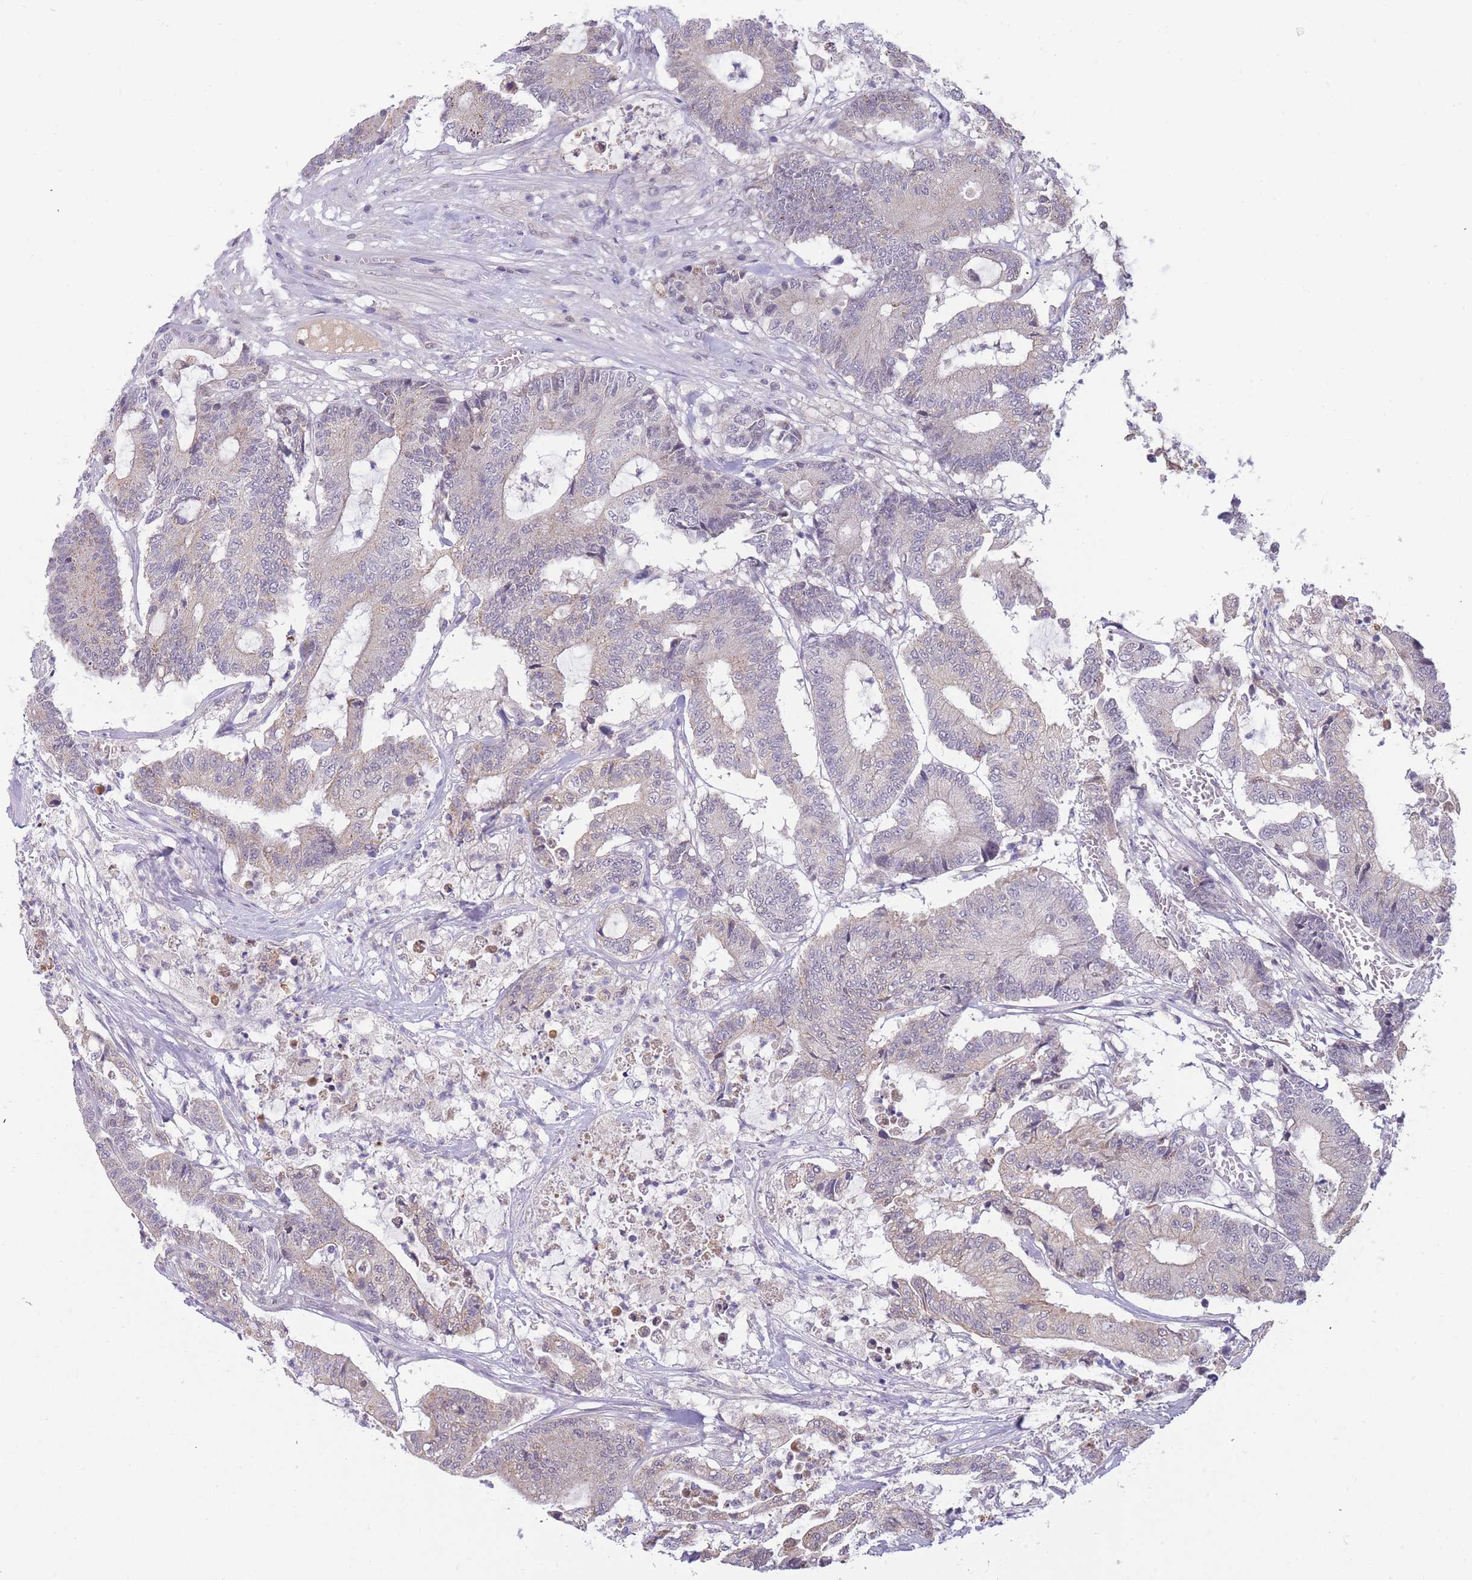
{"staining": {"intensity": "weak", "quantity": "<25%", "location": "cytoplasmic/membranous"}, "tissue": "colorectal cancer", "cell_type": "Tumor cells", "image_type": "cancer", "snomed": [{"axis": "morphology", "description": "Adenocarcinoma, NOS"}, {"axis": "topography", "description": "Colon"}], "caption": "Immunohistochemistry image of neoplastic tissue: colorectal cancer stained with DAB displays no significant protein positivity in tumor cells. (Stains: DAB (3,3'-diaminobenzidine) IHC with hematoxylin counter stain, Microscopy: brightfield microscopy at high magnification).", "gene": "GOLGA6L25", "patient": {"sex": "female", "age": 84}}